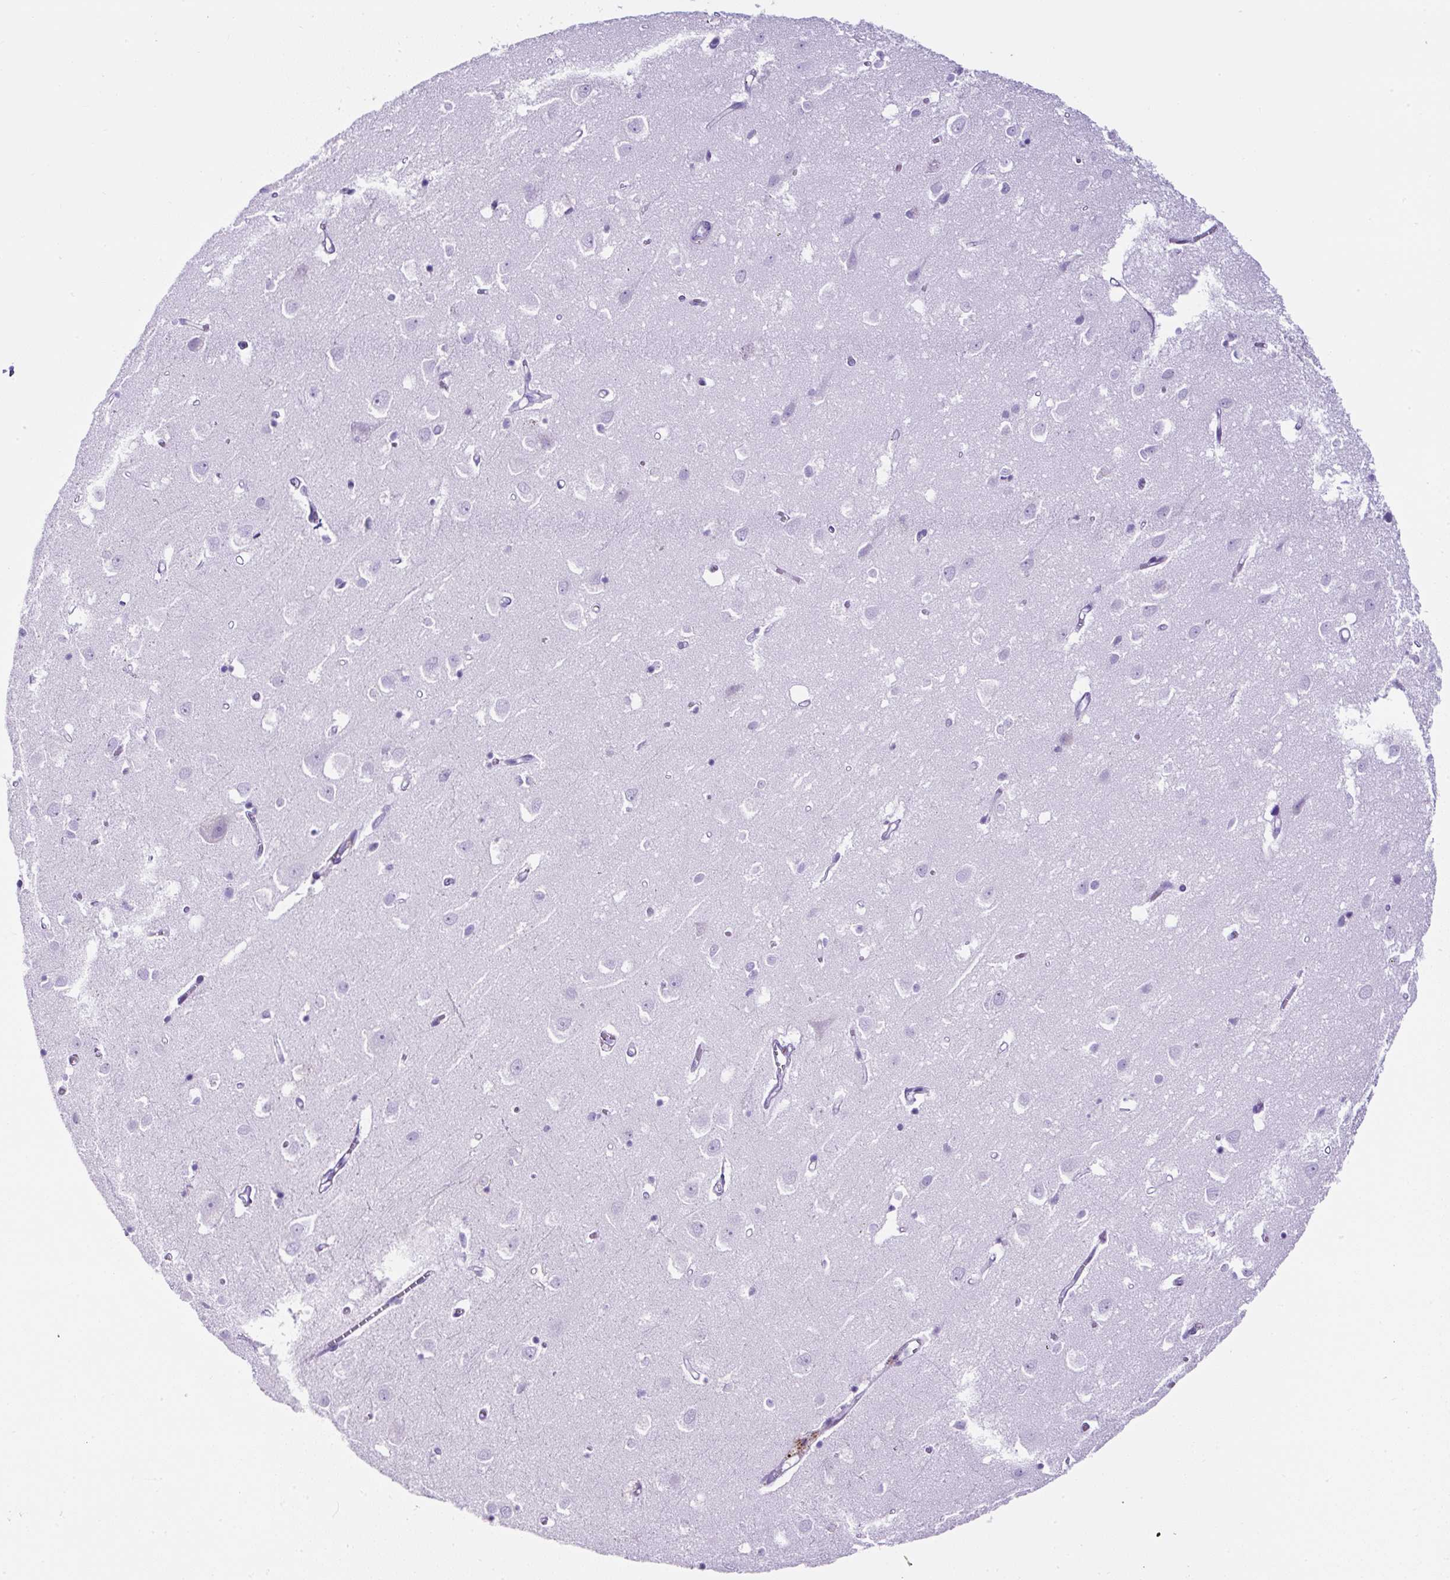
{"staining": {"intensity": "negative", "quantity": "none", "location": "none"}, "tissue": "cerebral cortex", "cell_type": "Endothelial cells", "image_type": "normal", "snomed": [{"axis": "morphology", "description": "Normal tissue, NOS"}, {"axis": "topography", "description": "Cerebral cortex"}], "caption": "Immunohistochemistry histopathology image of benign cerebral cortex: cerebral cortex stained with DAB displays no significant protein staining in endothelial cells.", "gene": "TMEM200B", "patient": {"sex": "male", "age": 70}}